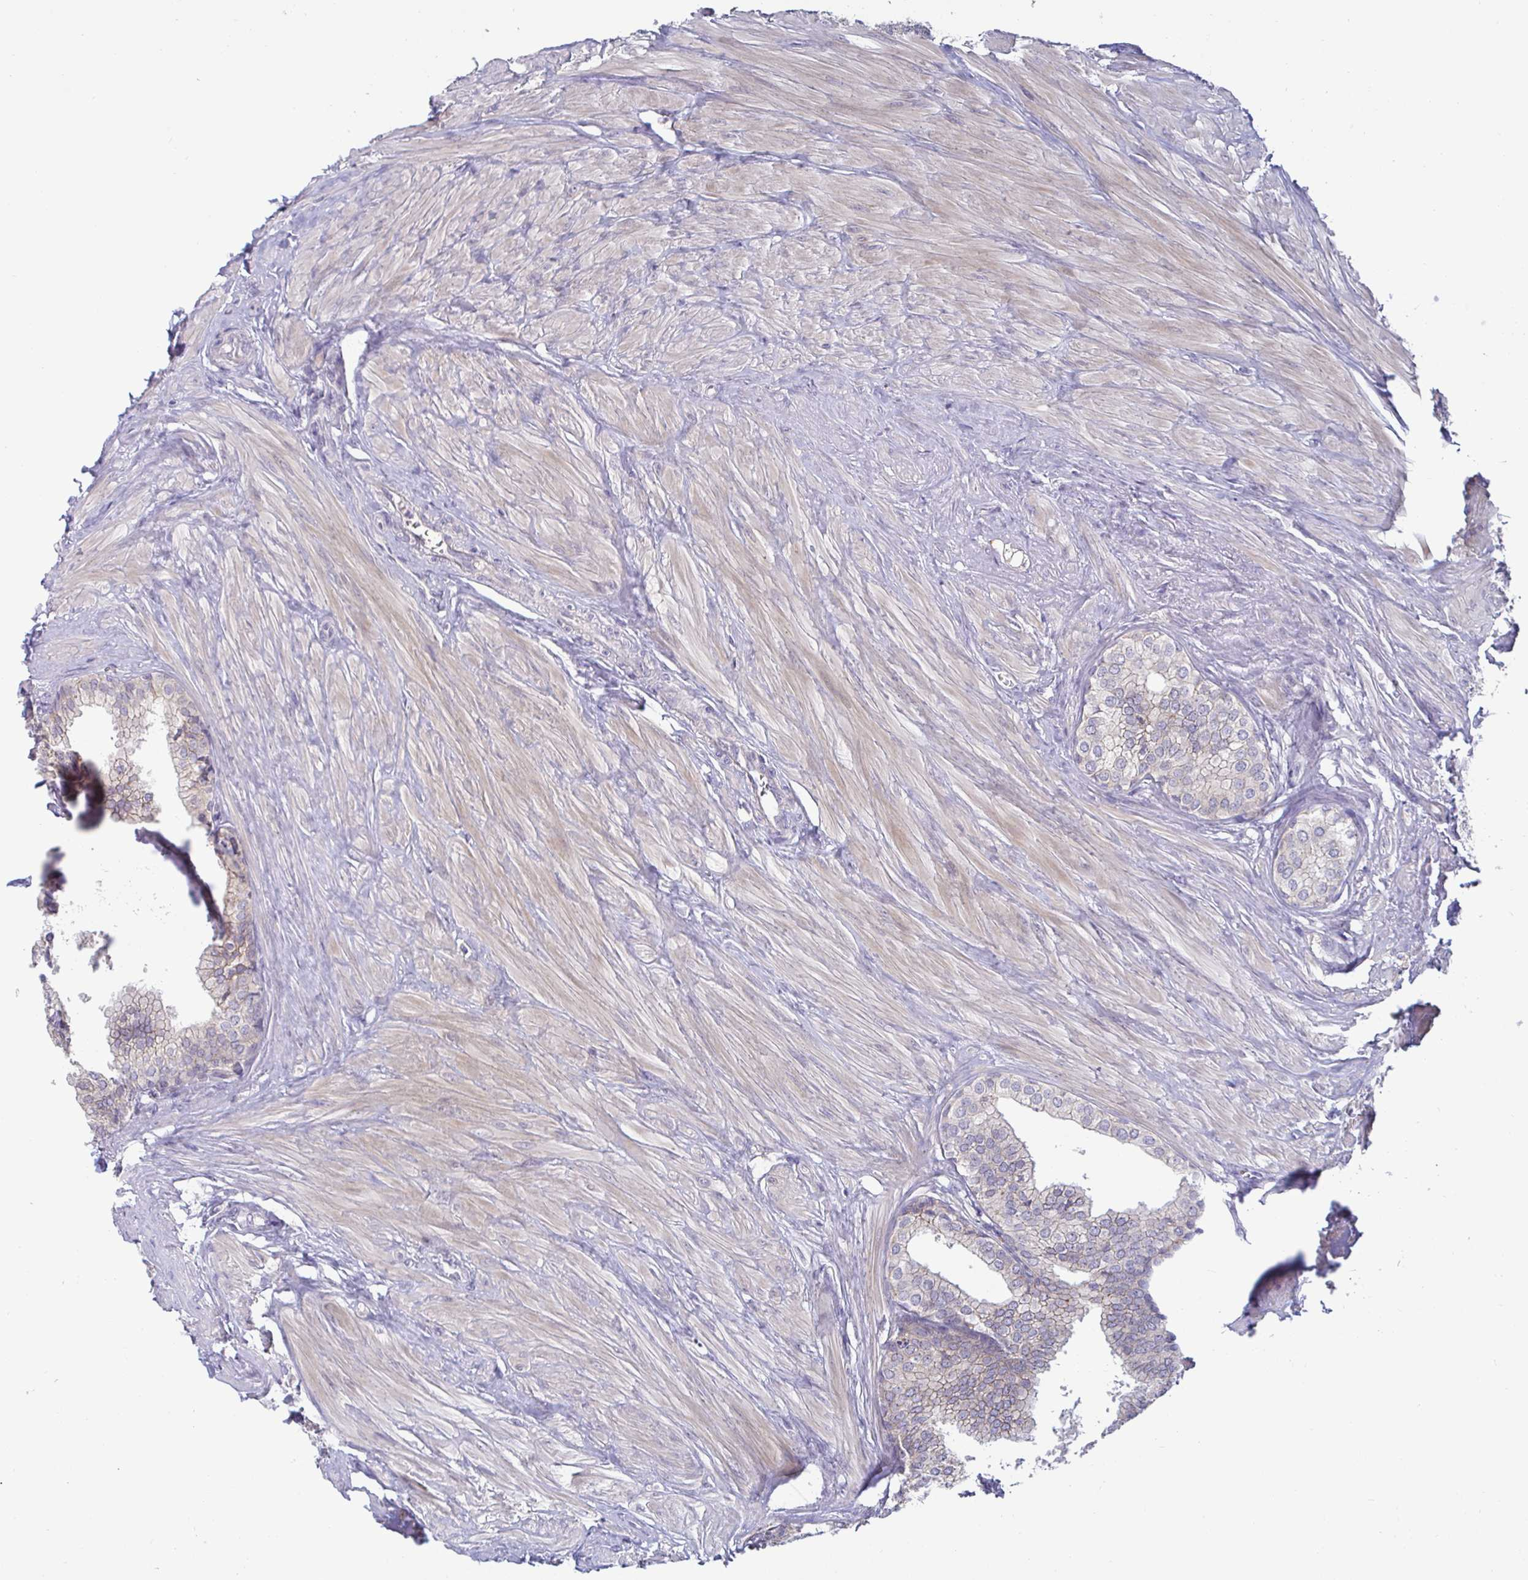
{"staining": {"intensity": "weak", "quantity": "<25%", "location": "cytoplasmic/membranous"}, "tissue": "prostate", "cell_type": "Glandular cells", "image_type": "normal", "snomed": [{"axis": "morphology", "description": "Normal tissue, NOS"}, {"axis": "topography", "description": "Prostate"}, {"axis": "topography", "description": "Peripheral nerve tissue"}], "caption": "The IHC image has no significant staining in glandular cells of prostate.", "gene": "GSTM1", "patient": {"sex": "male", "age": 55}}